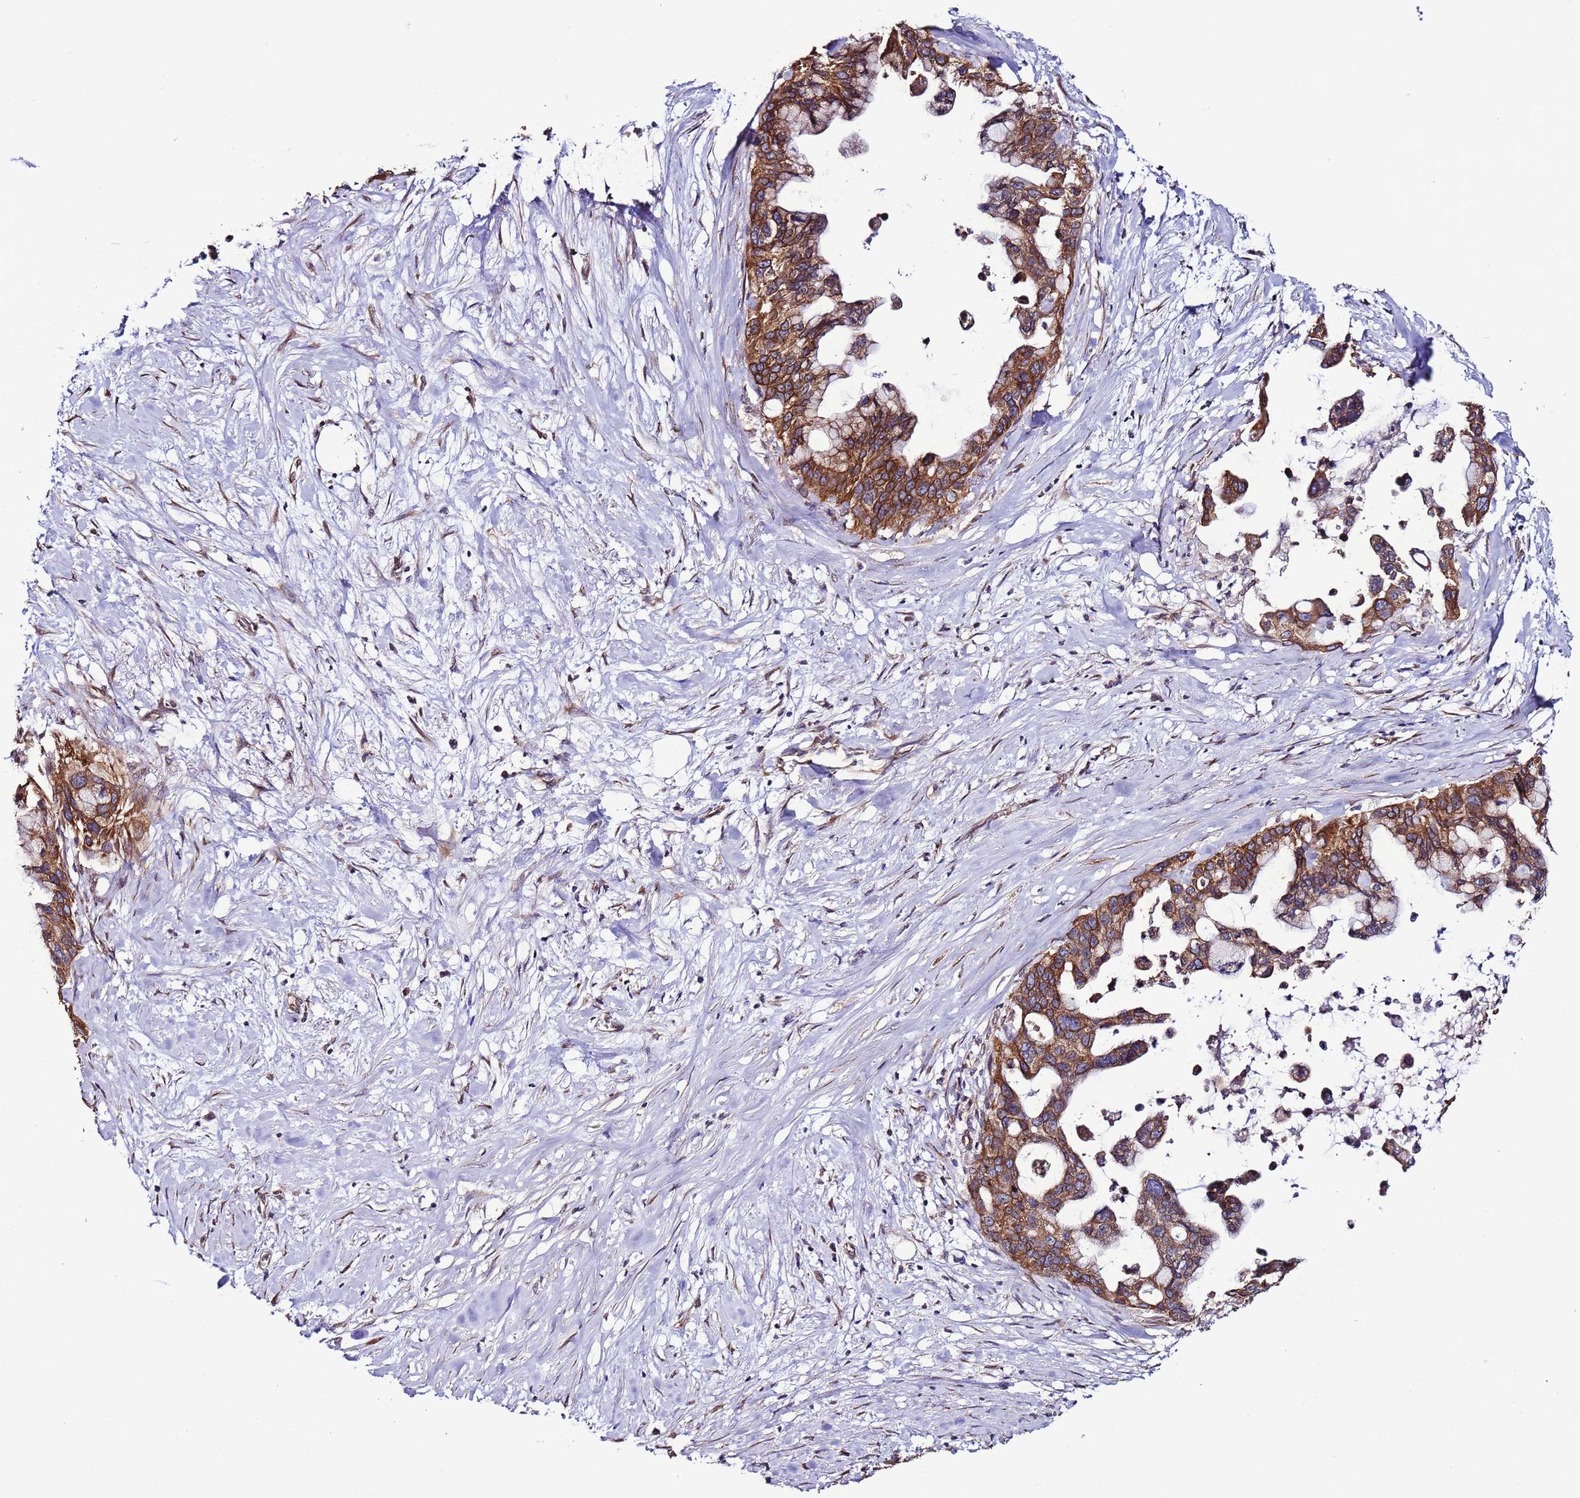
{"staining": {"intensity": "strong", "quantity": ">75%", "location": "cytoplasmic/membranous"}, "tissue": "pancreatic cancer", "cell_type": "Tumor cells", "image_type": "cancer", "snomed": [{"axis": "morphology", "description": "Adenocarcinoma, NOS"}, {"axis": "topography", "description": "Pancreas"}], "caption": "Immunohistochemistry photomicrograph of neoplastic tissue: human pancreatic cancer (adenocarcinoma) stained using immunohistochemistry shows high levels of strong protein expression localized specifically in the cytoplasmic/membranous of tumor cells, appearing as a cytoplasmic/membranous brown color.", "gene": "SLC41A3", "patient": {"sex": "female", "age": 83}}